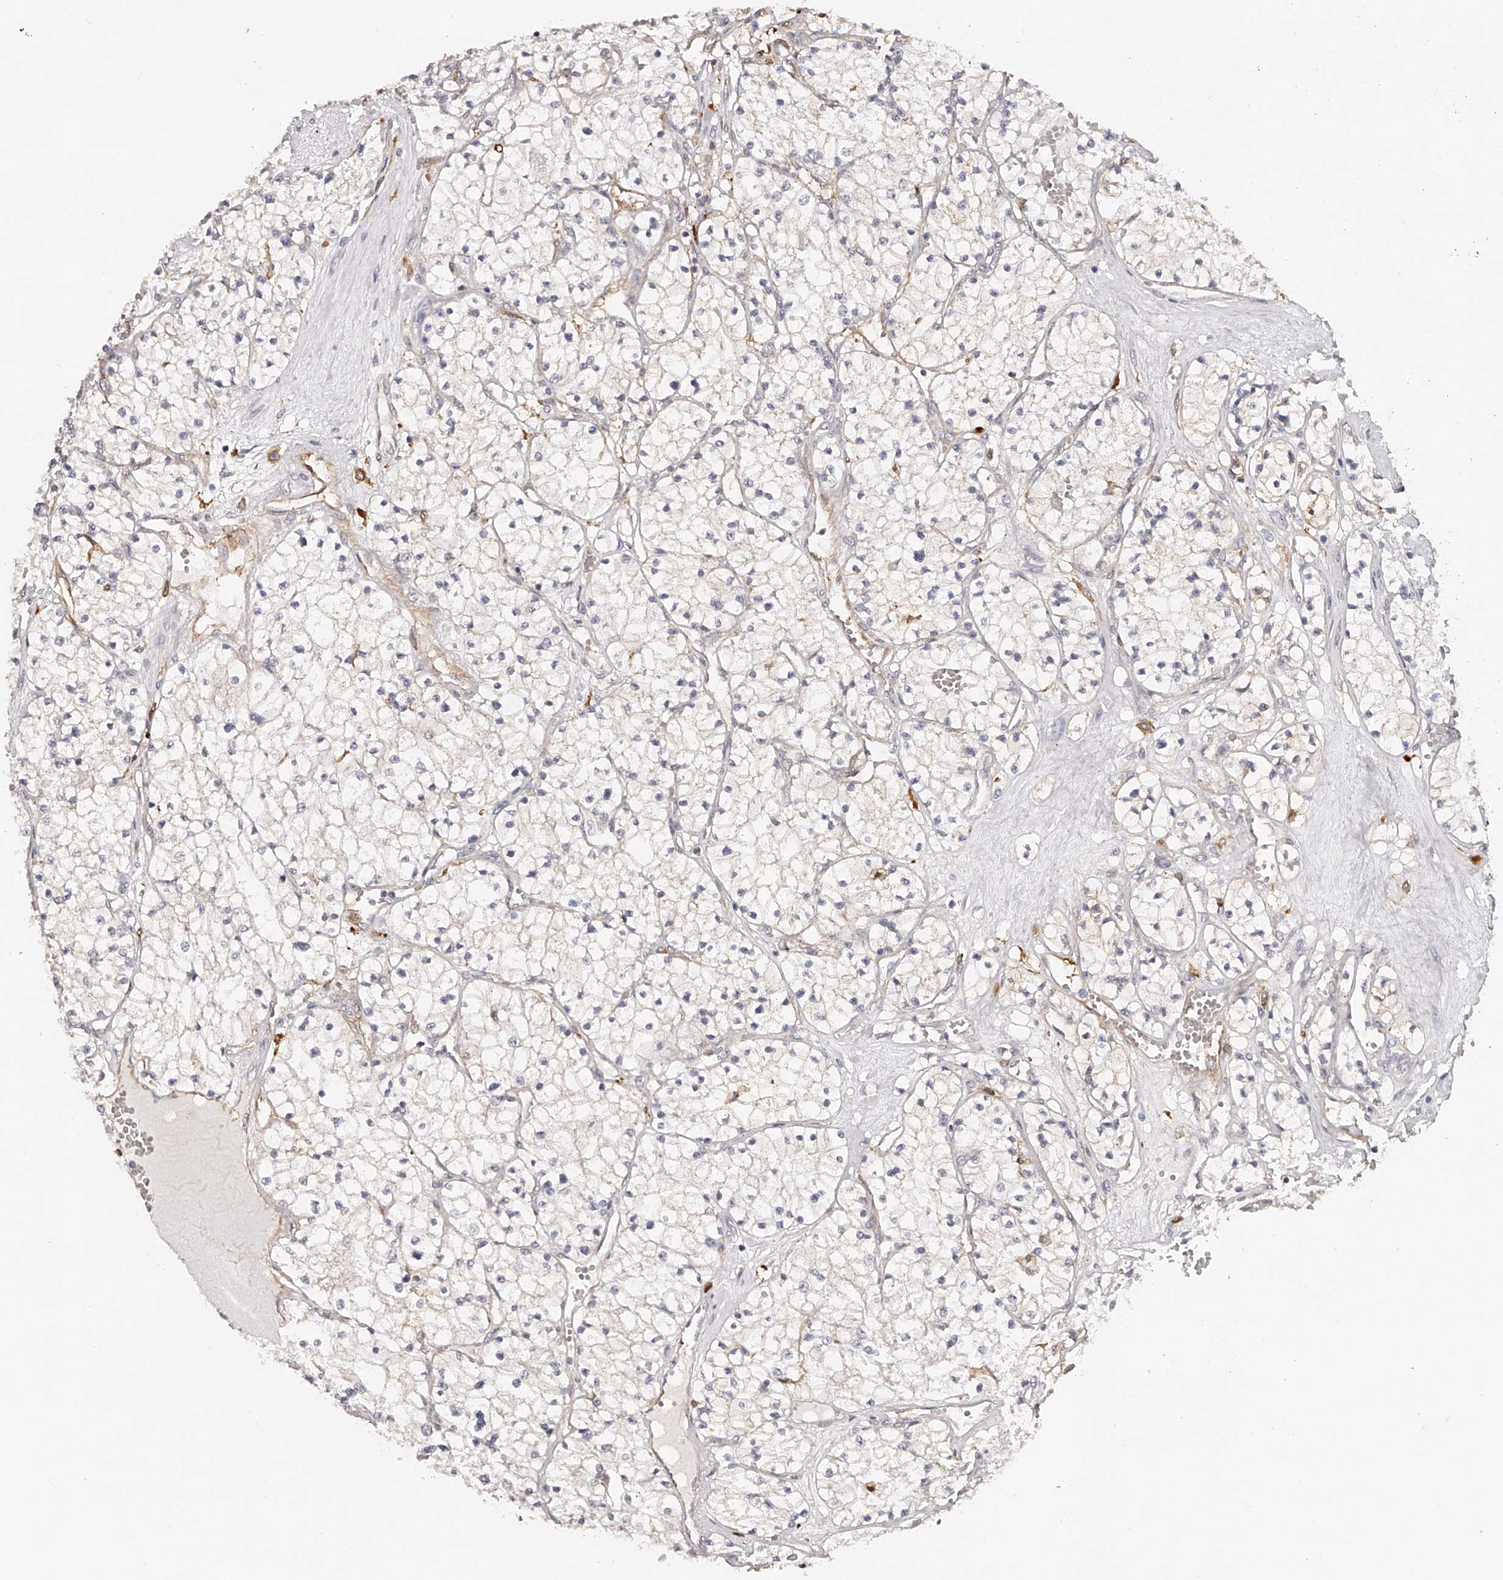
{"staining": {"intensity": "negative", "quantity": "none", "location": "none"}, "tissue": "renal cancer", "cell_type": "Tumor cells", "image_type": "cancer", "snomed": [{"axis": "morphology", "description": "Normal tissue, NOS"}, {"axis": "morphology", "description": "Adenocarcinoma, NOS"}, {"axis": "topography", "description": "Kidney"}], "caption": "The histopathology image displays no staining of tumor cells in adenocarcinoma (renal). (Stains: DAB (3,3'-diaminobenzidine) immunohistochemistry with hematoxylin counter stain, Microscopy: brightfield microscopy at high magnification).", "gene": "LAP3", "patient": {"sex": "male", "age": 68}}